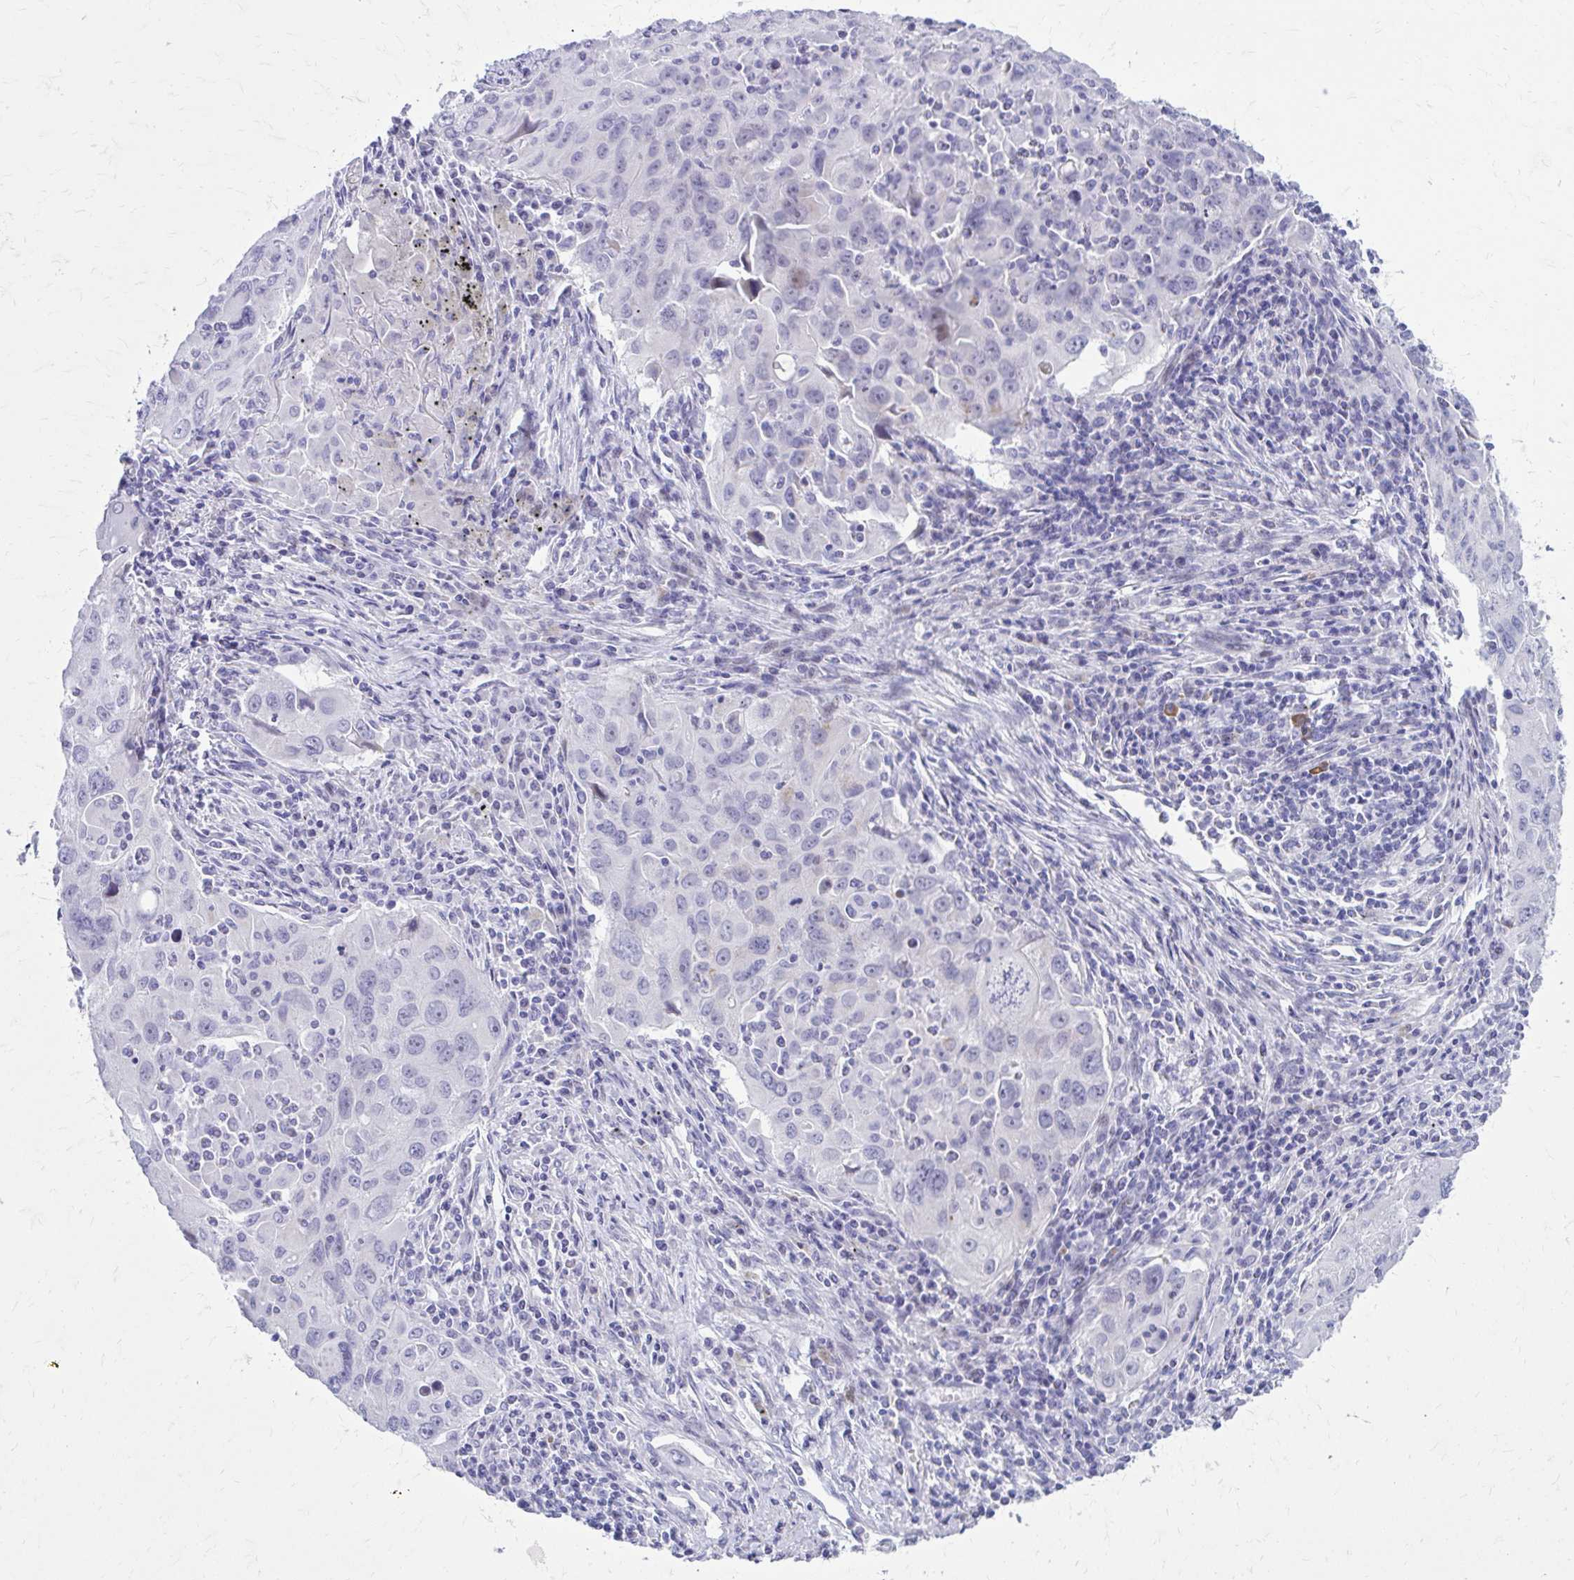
{"staining": {"intensity": "negative", "quantity": "none", "location": "none"}, "tissue": "lung cancer", "cell_type": "Tumor cells", "image_type": "cancer", "snomed": [{"axis": "morphology", "description": "Adenocarcinoma, NOS"}, {"axis": "morphology", "description": "Adenocarcinoma, metastatic, NOS"}, {"axis": "topography", "description": "Lymph node"}, {"axis": "topography", "description": "Lung"}], "caption": "Immunohistochemical staining of adenocarcinoma (lung) displays no significant expression in tumor cells.", "gene": "LCN15", "patient": {"sex": "female", "age": 42}}